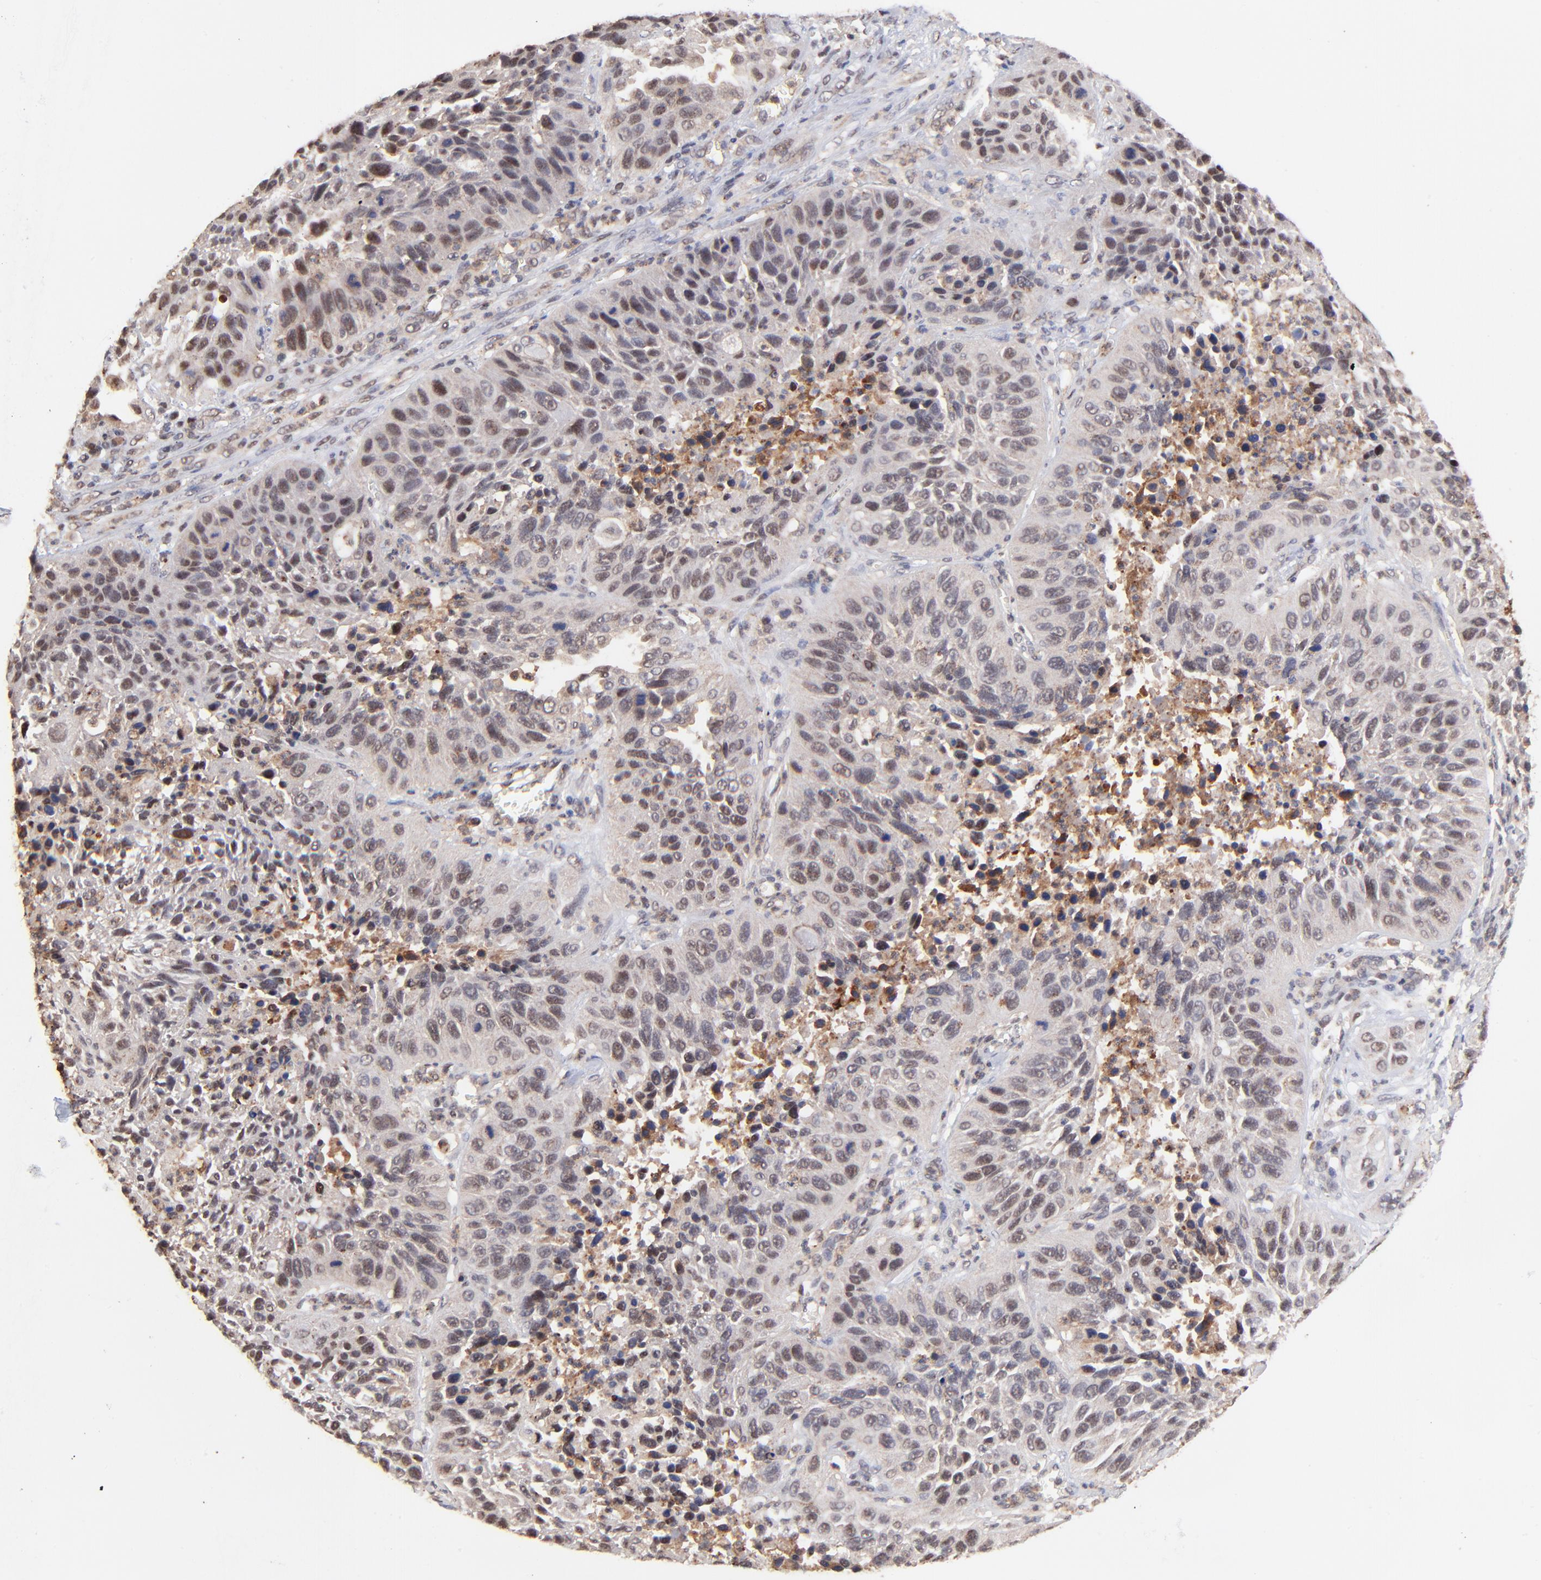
{"staining": {"intensity": "weak", "quantity": "25%-75%", "location": "nuclear"}, "tissue": "lung cancer", "cell_type": "Tumor cells", "image_type": "cancer", "snomed": [{"axis": "morphology", "description": "Squamous cell carcinoma, NOS"}, {"axis": "topography", "description": "Lung"}], "caption": "Tumor cells reveal weak nuclear staining in about 25%-75% of cells in lung squamous cell carcinoma.", "gene": "PSMA6", "patient": {"sex": "female", "age": 76}}